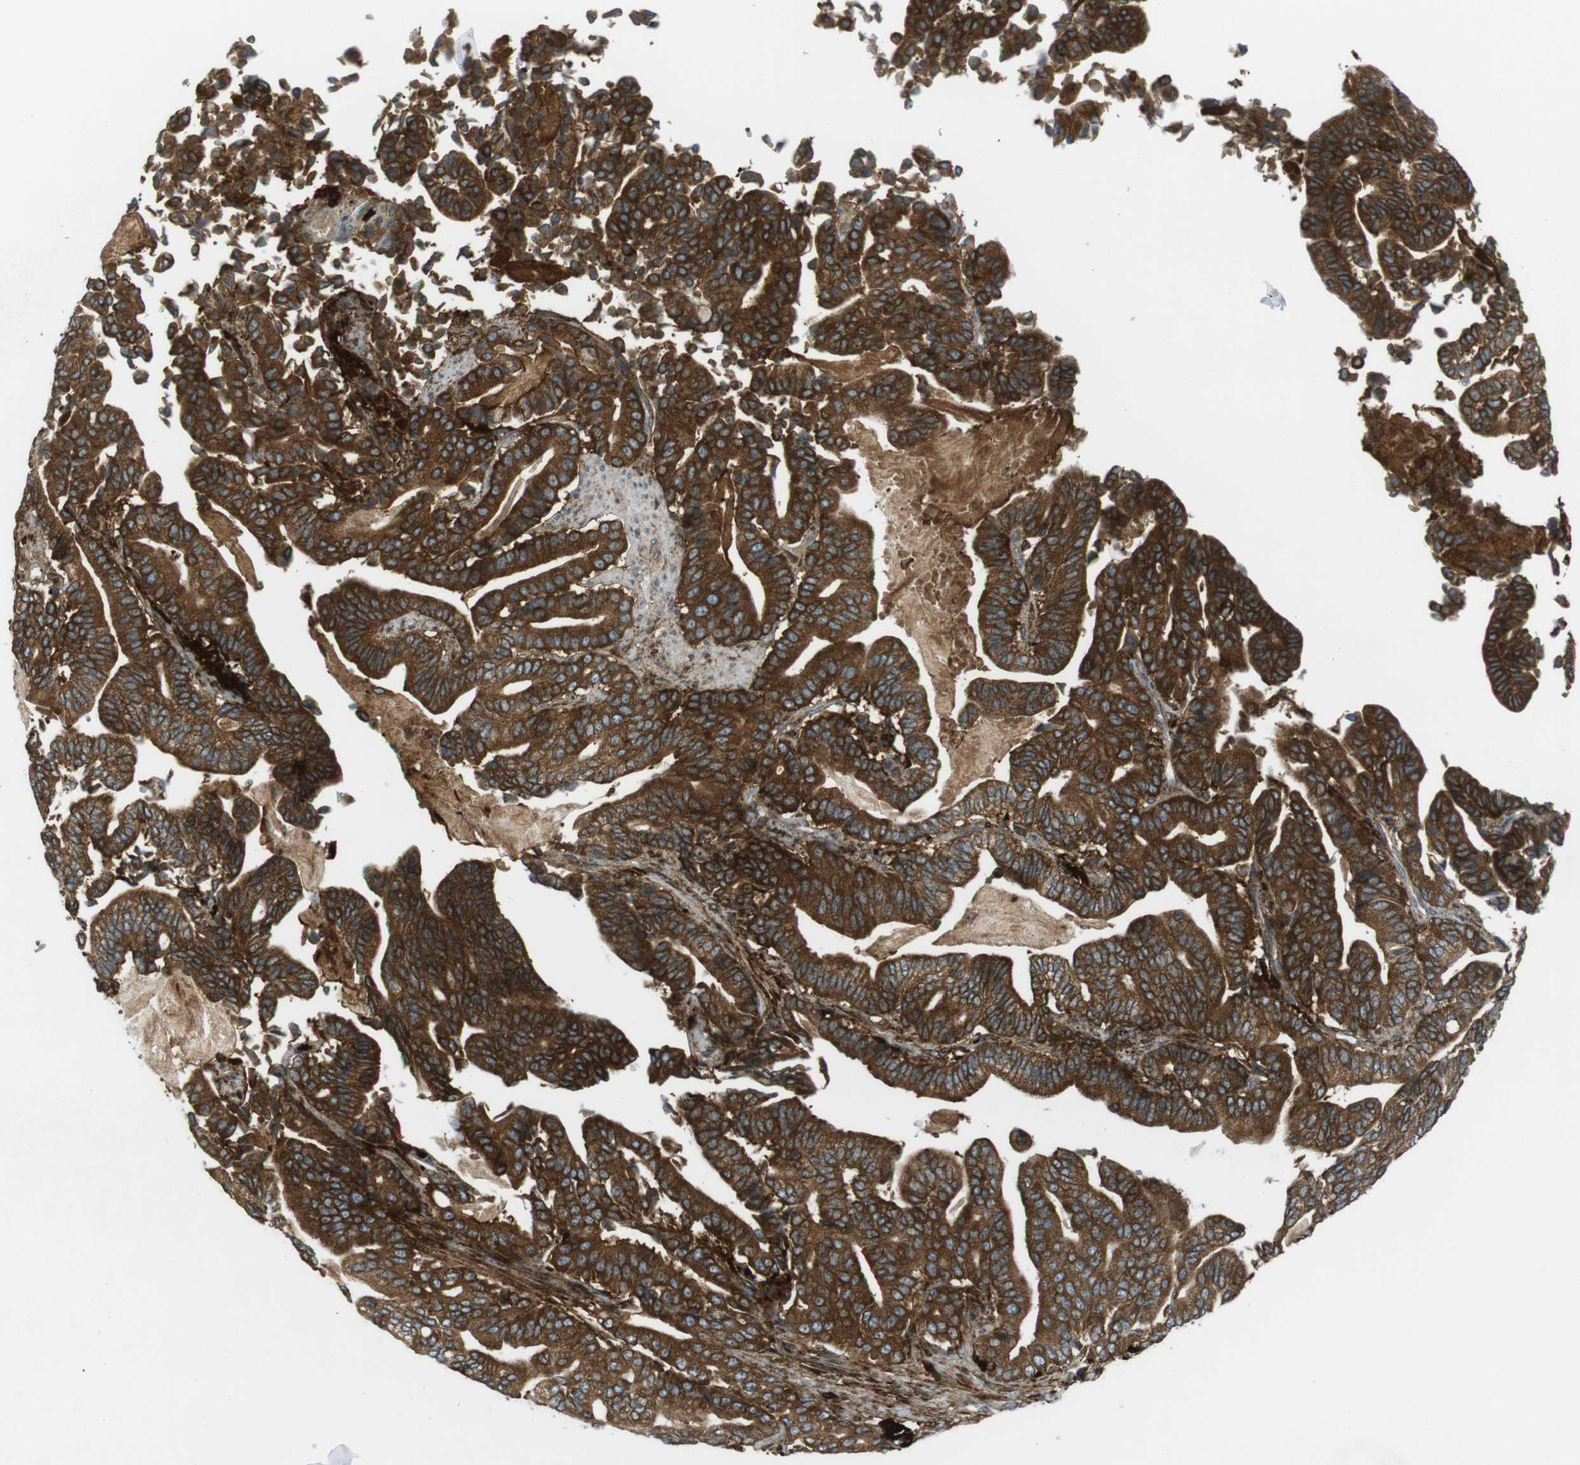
{"staining": {"intensity": "strong", "quantity": ">75%", "location": "cytoplasmic/membranous"}, "tissue": "pancreatic cancer", "cell_type": "Tumor cells", "image_type": "cancer", "snomed": [{"axis": "morphology", "description": "Normal tissue, NOS"}, {"axis": "morphology", "description": "Adenocarcinoma, NOS"}, {"axis": "topography", "description": "Pancreas"}], "caption": "Immunohistochemical staining of adenocarcinoma (pancreatic) reveals high levels of strong cytoplasmic/membranous protein expression in approximately >75% of tumor cells. The staining was performed using DAB, with brown indicating positive protein expression. Nuclei are stained blue with hematoxylin.", "gene": "FLII", "patient": {"sex": "male", "age": 63}}